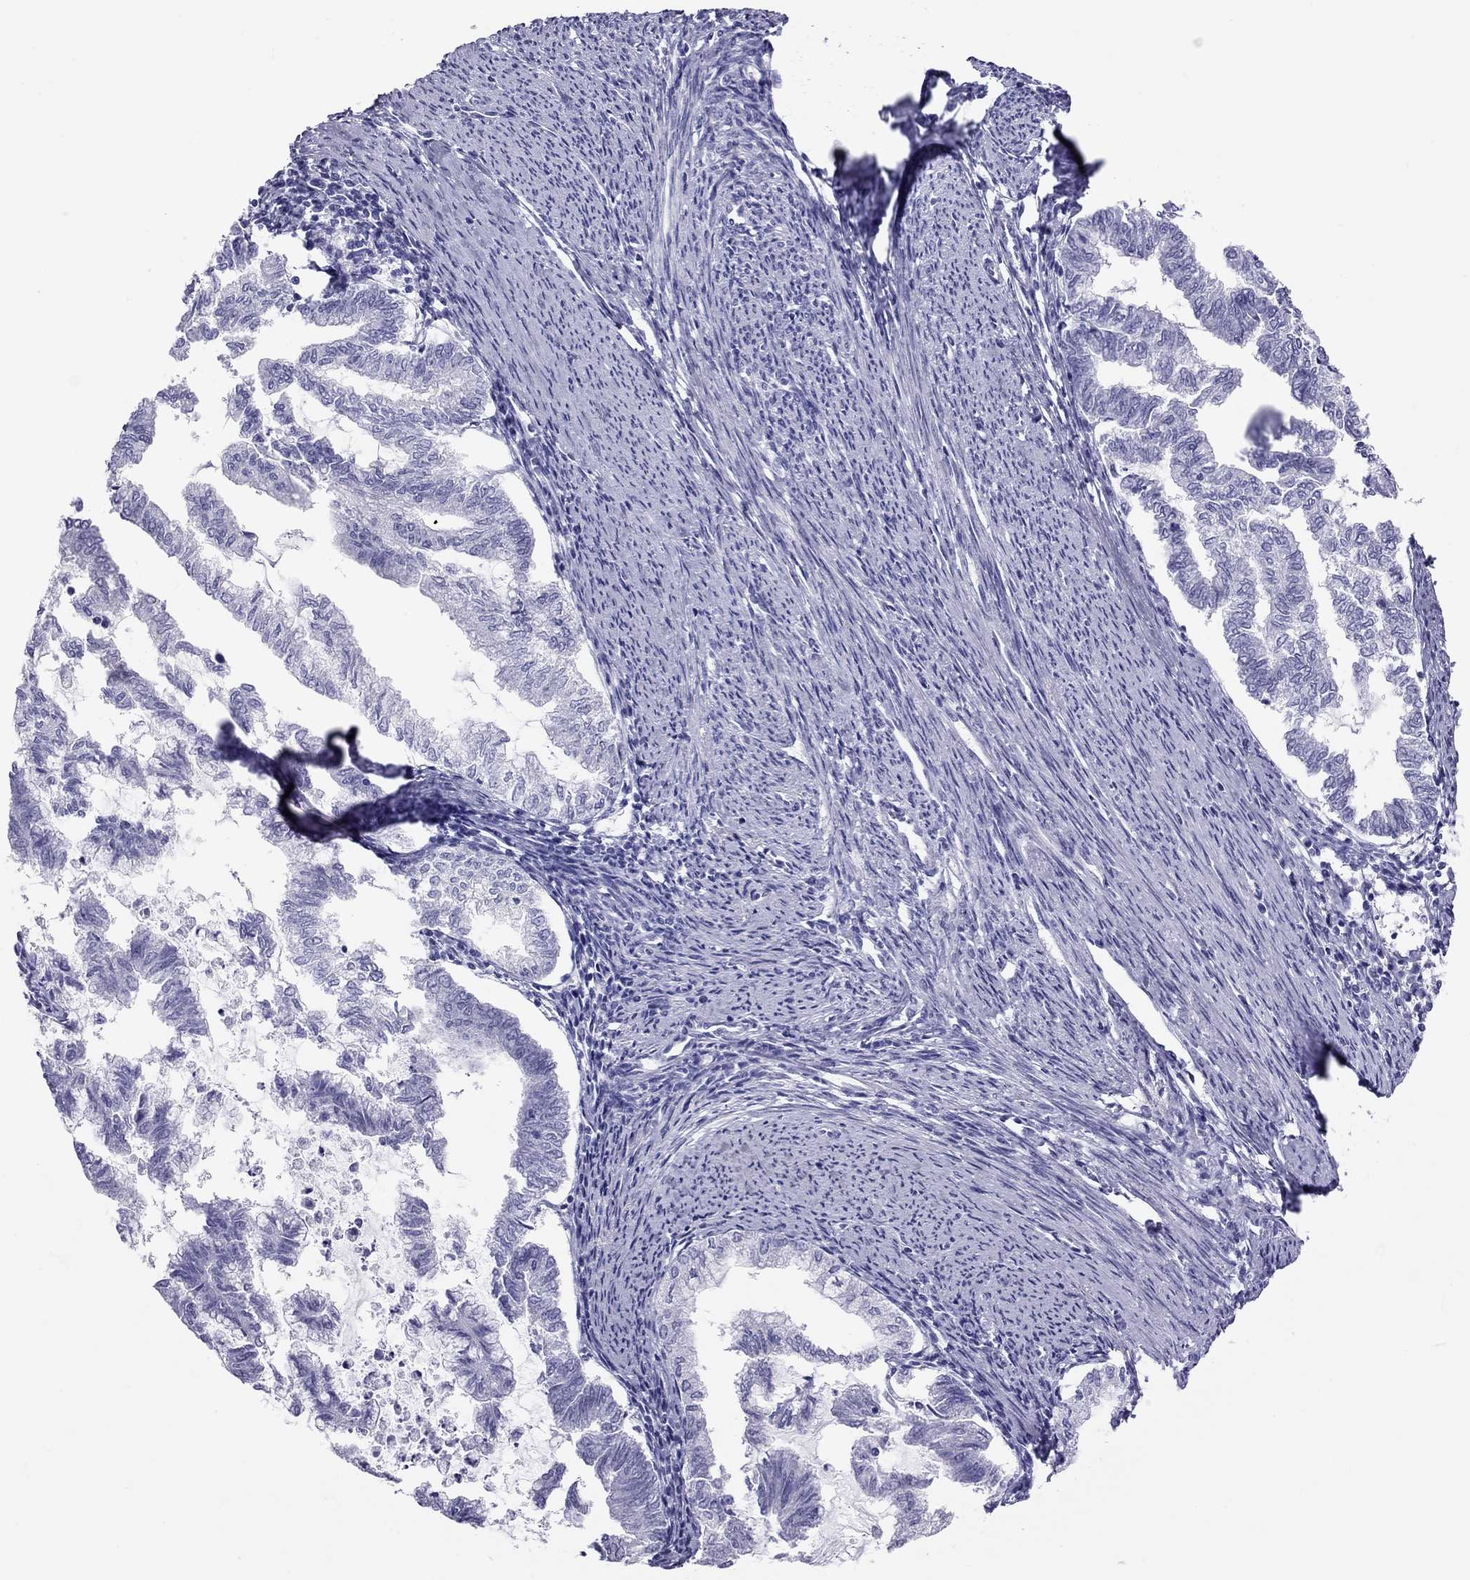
{"staining": {"intensity": "negative", "quantity": "none", "location": "none"}, "tissue": "endometrial cancer", "cell_type": "Tumor cells", "image_type": "cancer", "snomed": [{"axis": "morphology", "description": "Adenocarcinoma, NOS"}, {"axis": "topography", "description": "Endometrium"}], "caption": "A photomicrograph of endometrial cancer (adenocarcinoma) stained for a protein reveals no brown staining in tumor cells. (Brightfield microscopy of DAB IHC at high magnification).", "gene": "PSMB11", "patient": {"sex": "female", "age": 79}}